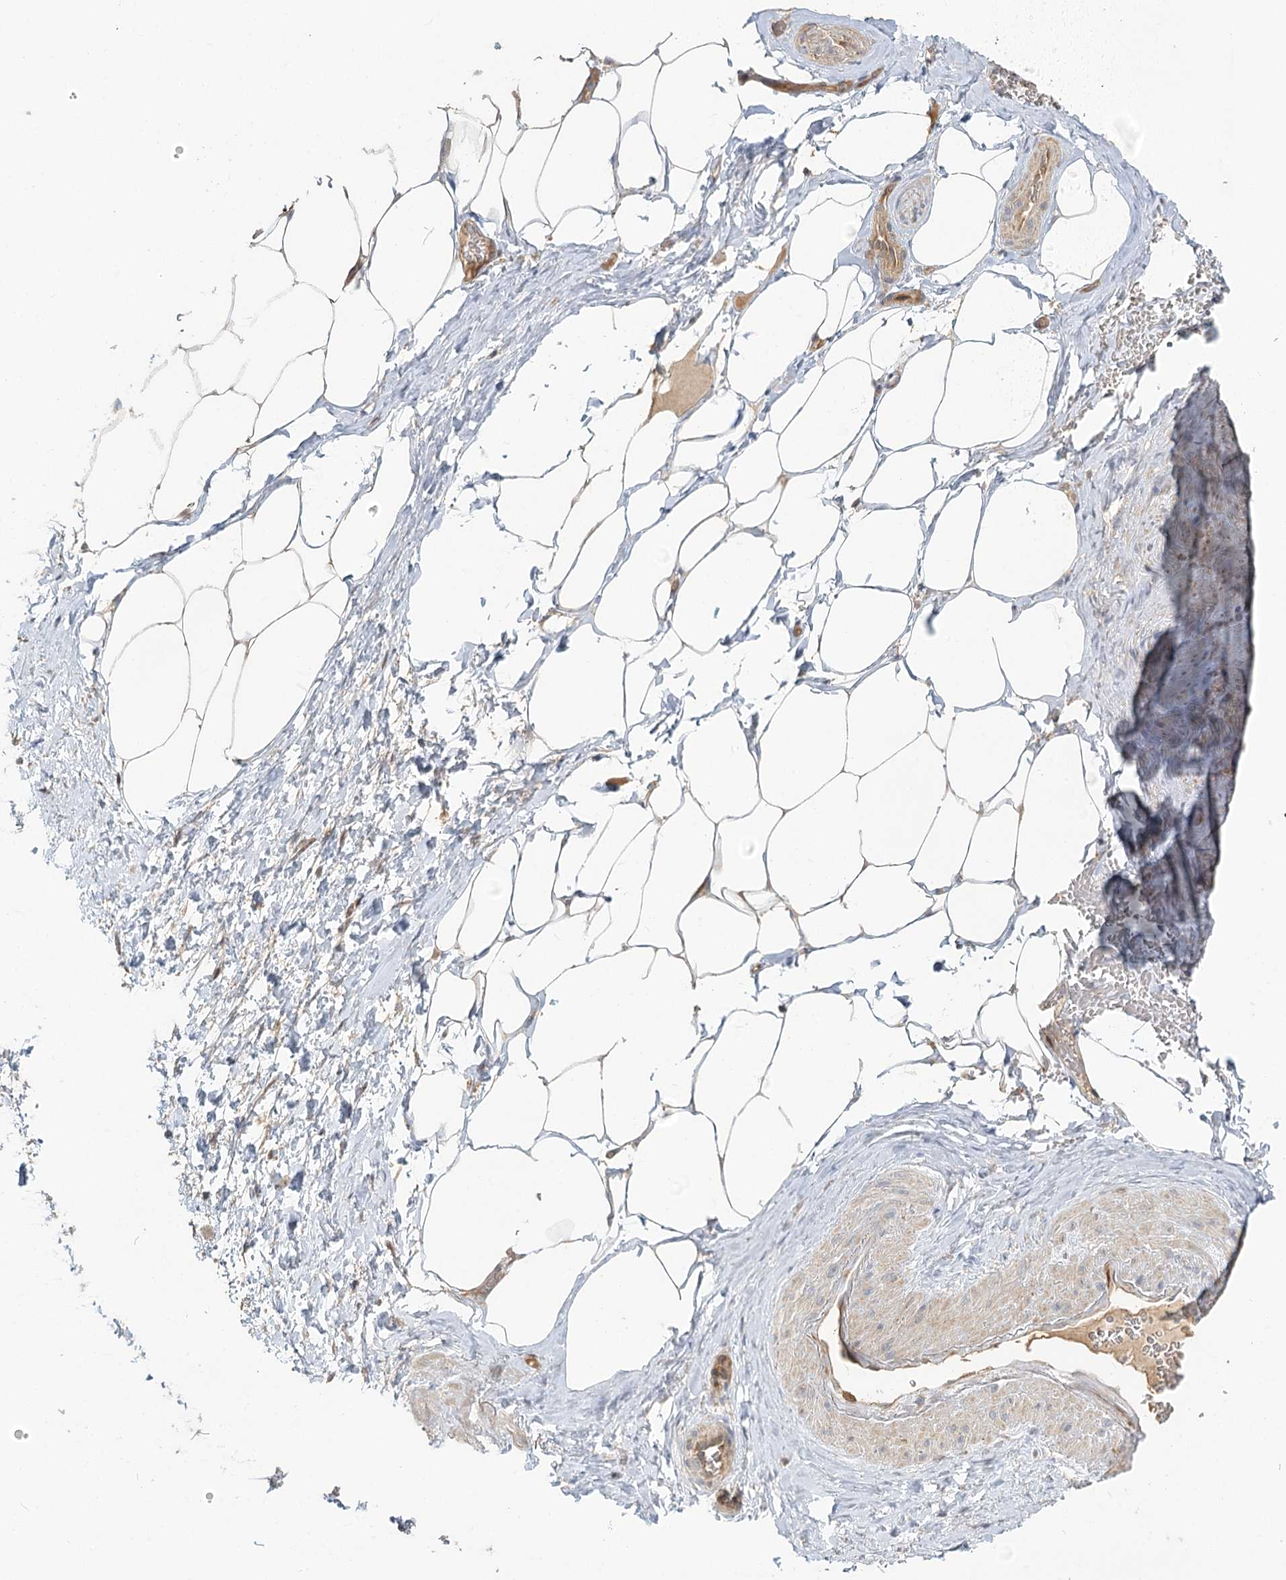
{"staining": {"intensity": "weak", "quantity": "25%-75%", "location": "cytoplasmic/membranous"}, "tissue": "adipose tissue", "cell_type": "Adipocytes", "image_type": "normal", "snomed": [{"axis": "morphology", "description": "Normal tissue, NOS"}, {"axis": "morphology", "description": "Adenocarcinoma, Low grade"}, {"axis": "topography", "description": "Prostate"}, {"axis": "topography", "description": "Peripheral nerve tissue"}], "caption": "High-power microscopy captured an IHC micrograph of normal adipose tissue, revealing weak cytoplasmic/membranous expression in approximately 25%-75% of adipocytes.", "gene": "GUCY2C", "patient": {"sex": "male", "age": 63}}